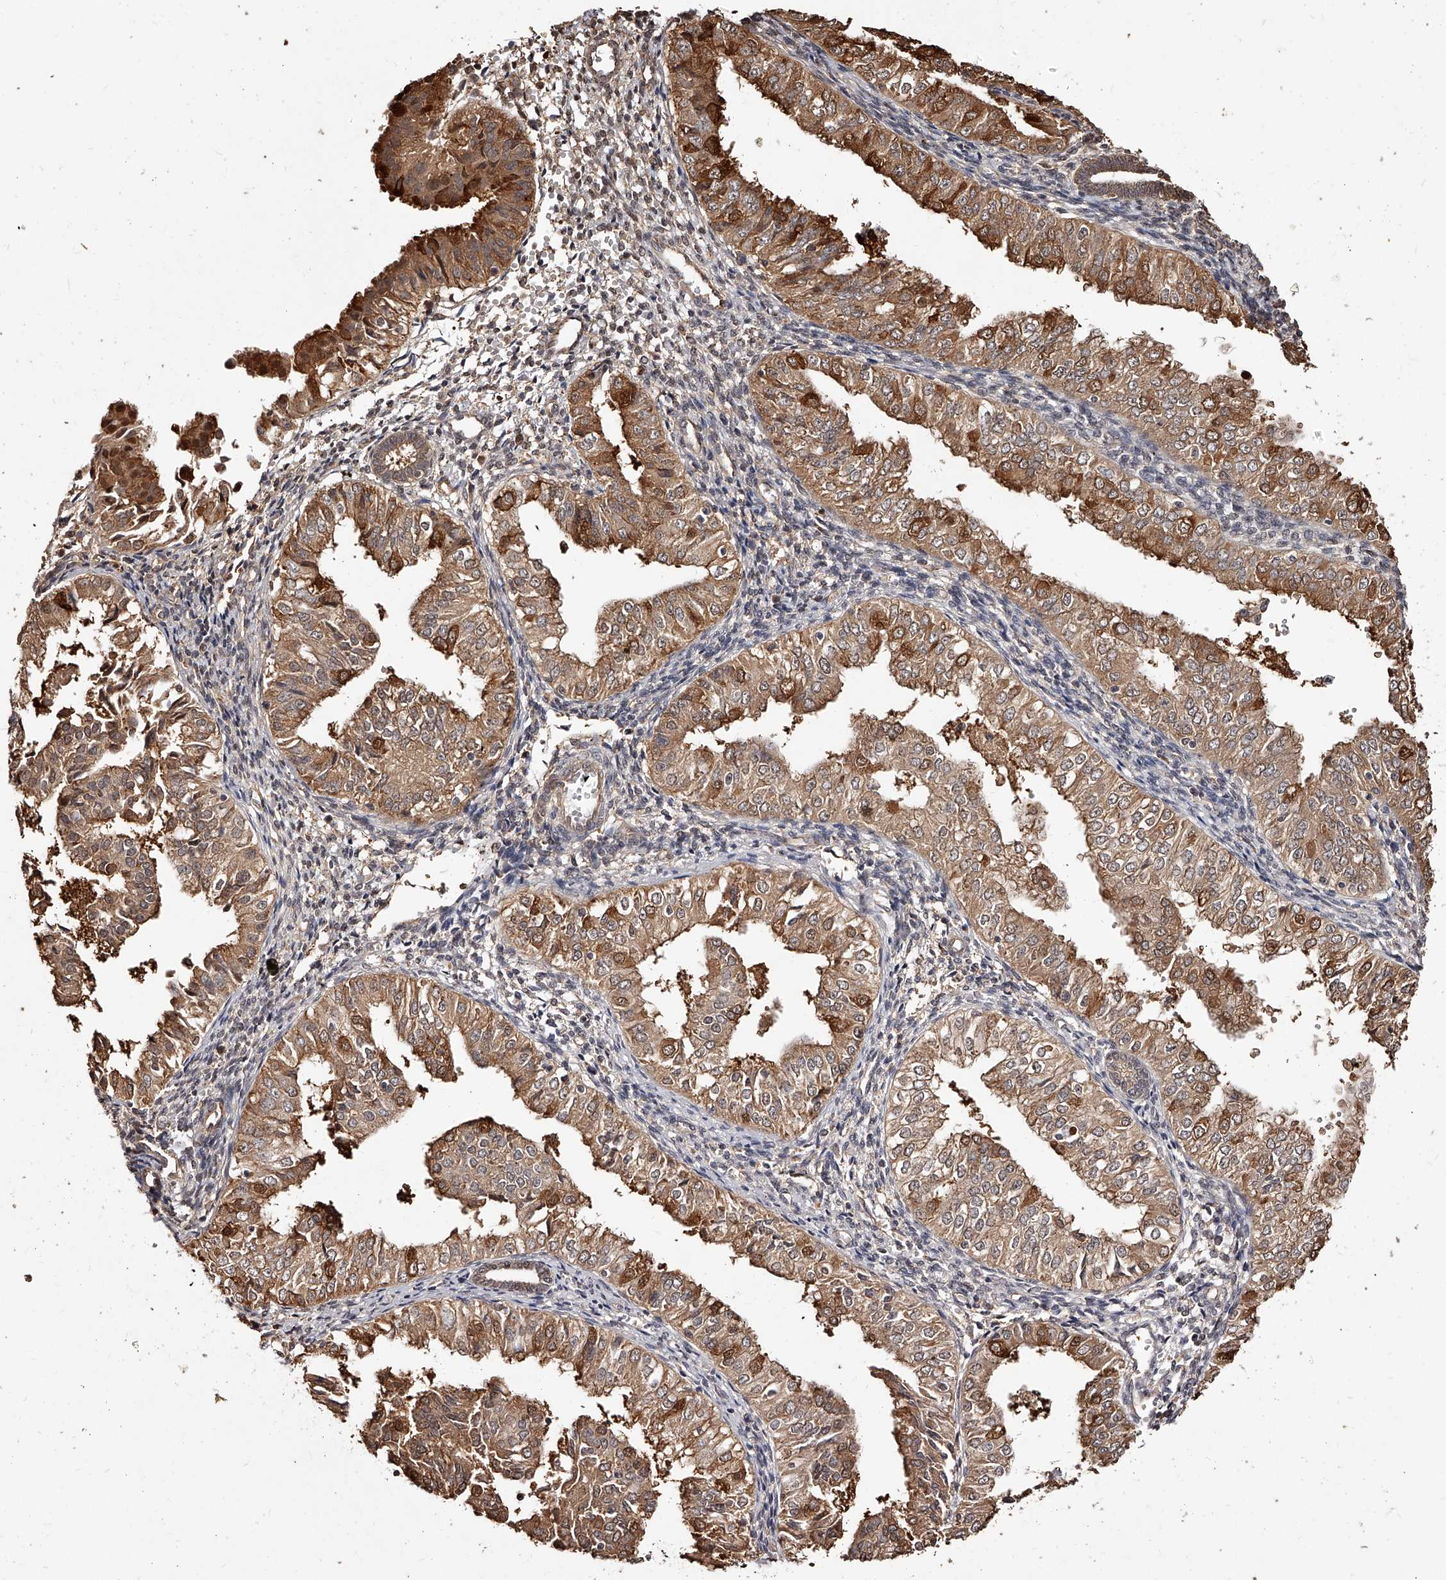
{"staining": {"intensity": "moderate", "quantity": ">75%", "location": "cytoplasmic/membranous,nuclear"}, "tissue": "endometrial cancer", "cell_type": "Tumor cells", "image_type": "cancer", "snomed": [{"axis": "morphology", "description": "Normal tissue, NOS"}, {"axis": "morphology", "description": "Adenocarcinoma, NOS"}, {"axis": "topography", "description": "Endometrium"}], "caption": "The image demonstrates staining of adenocarcinoma (endometrial), revealing moderate cytoplasmic/membranous and nuclear protein staining (brown color) within tumor cells.", "gene": "ZNF582", "patient": {"sex": "female", "age": 53}}